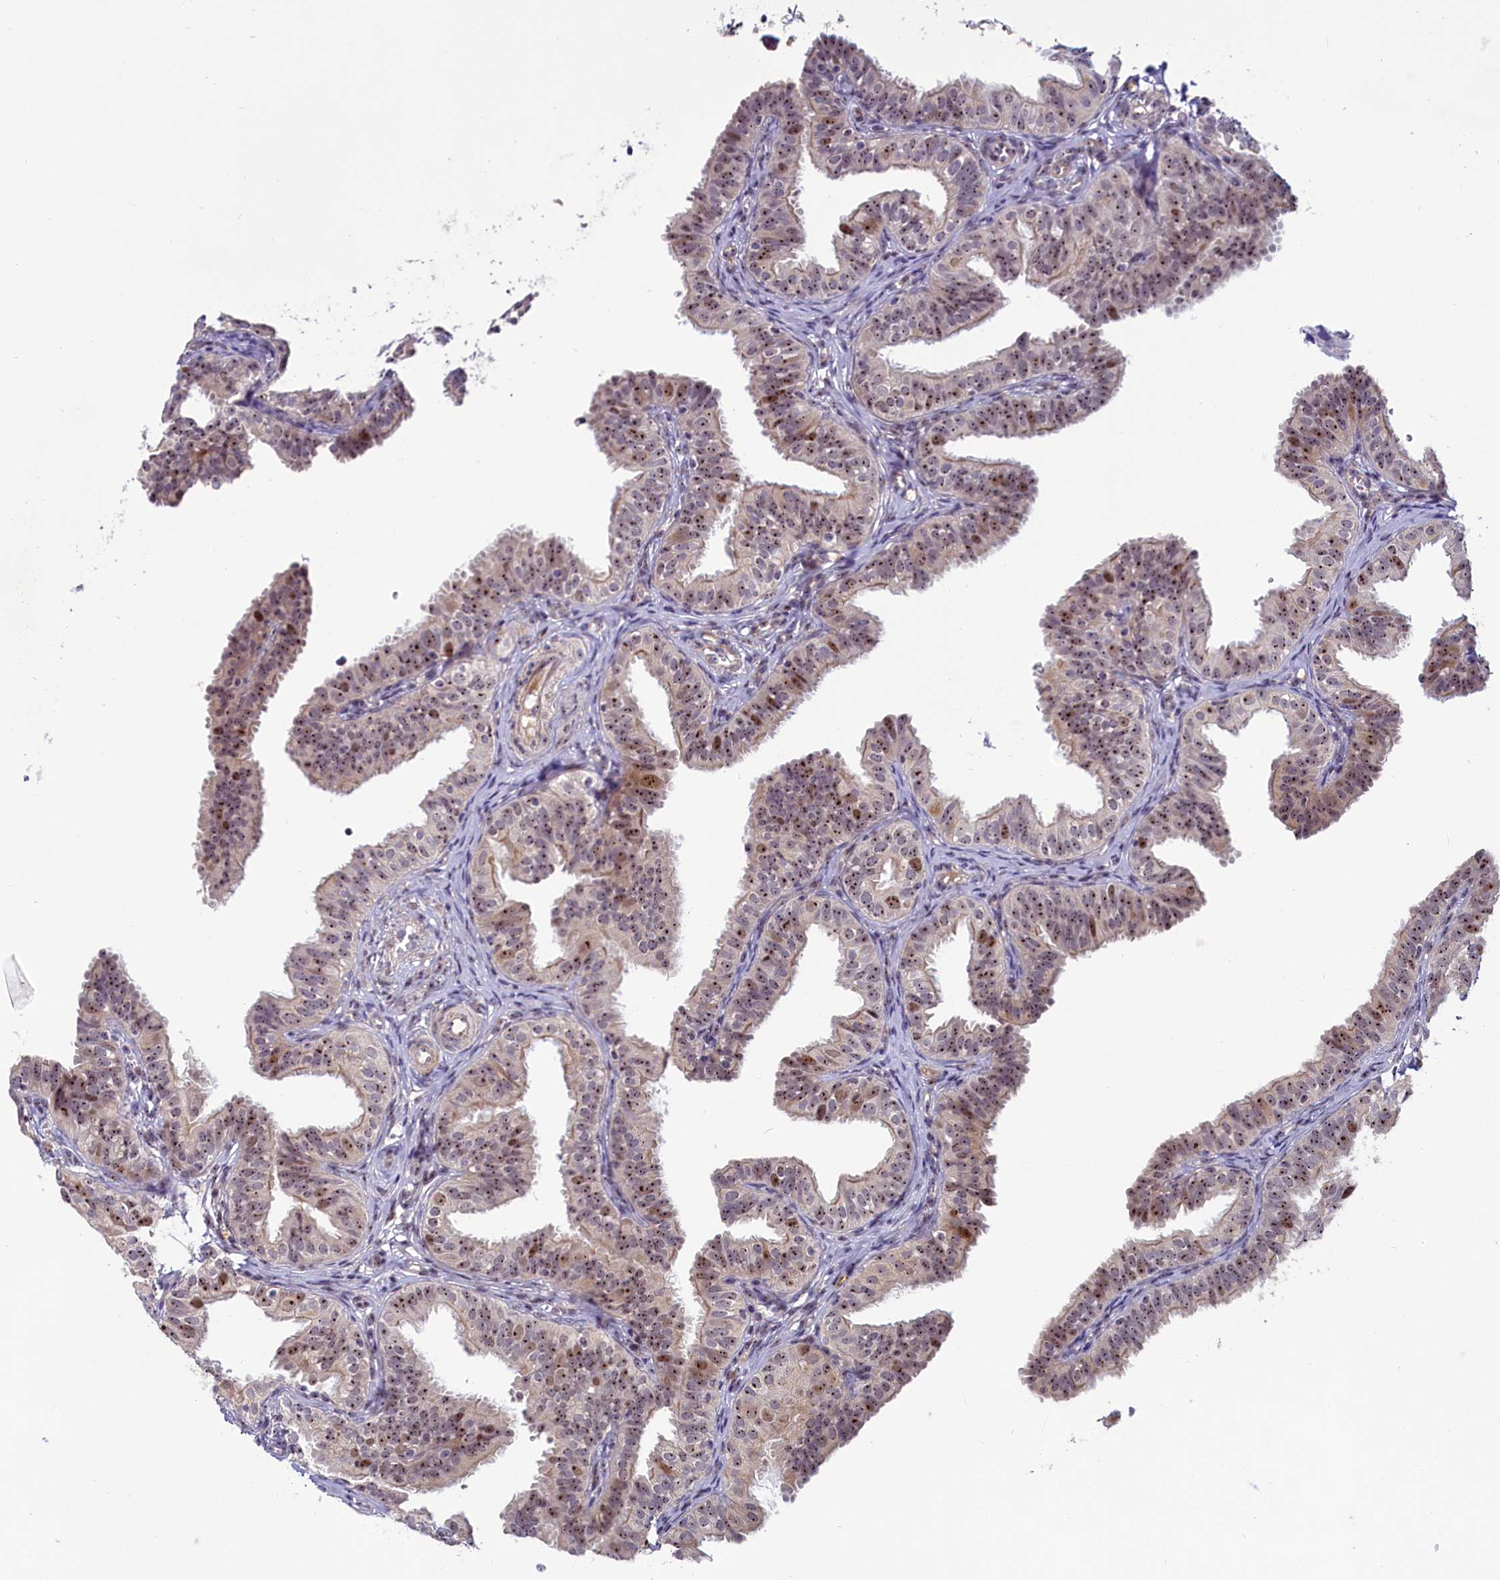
{"staining": {"intensity": "strong", "quantity": ">75%", "location": "nuclear"}, "tissue": "fallopian tube", "cell_type": "Glandular cells", "image_type": "normal", "snomed": [{"axis": "morphology", "description": "Normal tissue, NOS"}, {"axis": "topography", "description": "Fallopian tube"}], "caption": "Normal fallopian tube shows strong nuclear staining in approximately >75% of glandular cells, visualized by immunohistochemistry. (IHC, brightfield microscopy, high magnification).", "gene": "TCOF1", "patient": {"sex": "female", "age": 35}}